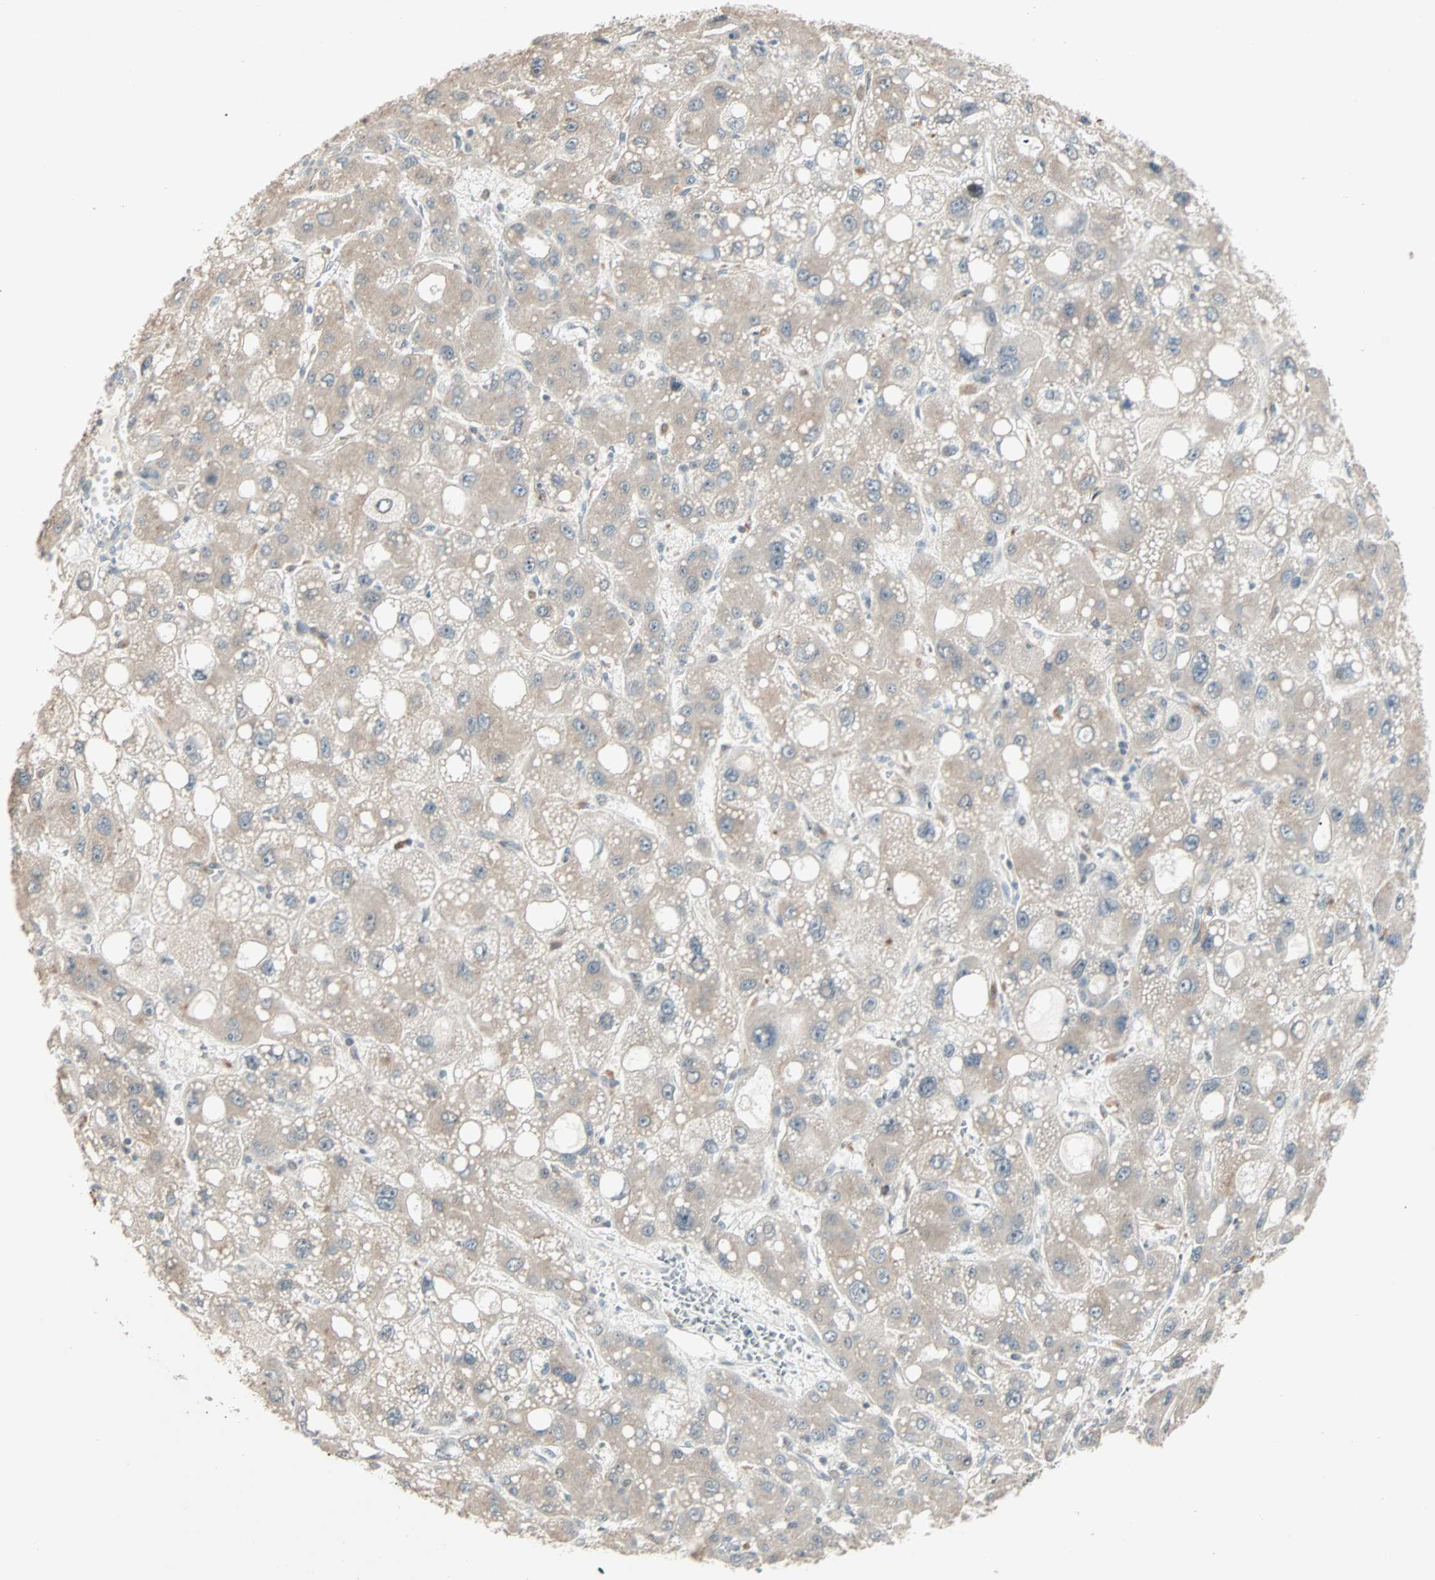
{"staining": {"intensity": "weak", "quantity": ">75%", "location": "cytoplasmic/membranous,nuclear"}, "tissue": "liver cancer", "cell_type": "Tumor cells", "image_type": "cancer", "snomed": [{"axis": "morphology", "description": "Carcinoma, Hepatocellular, NOS"}, {"axis": "topography", "description": "Liver"}], "caption": "Brown immunohistochemical staining in human hepatocellular carcinoma (liver) displays weak cytoplasmic/membranous and nuclear positivity in about >75% of tumor cells.", "gene": "KDM4A", "patient": {"sex": "male", "age": 55}}